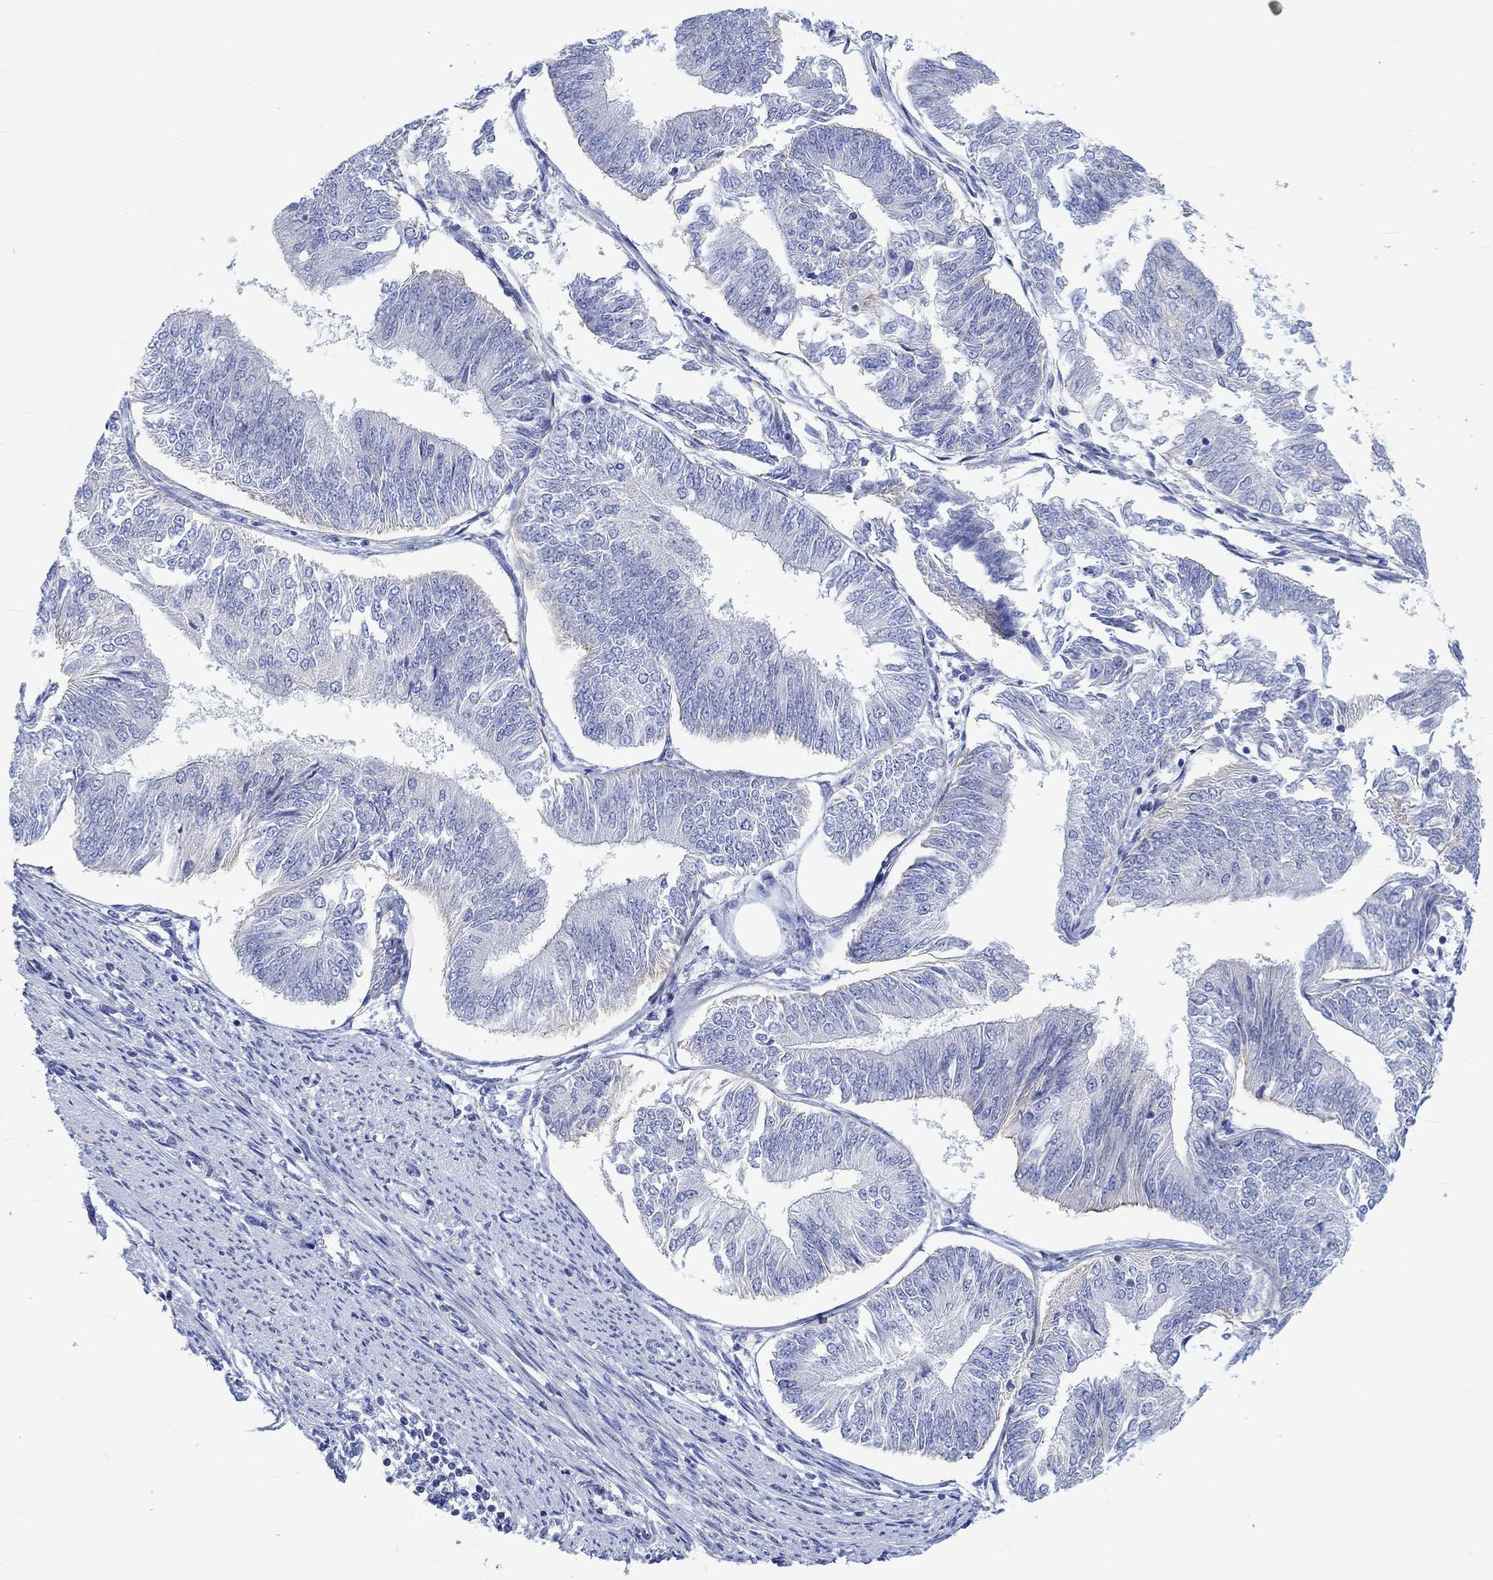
{"staining": {"intensity": "negative", "quantity": "none", "location": "none"}, "tissue": "endometrial cancer", "cell_type": "Tumor cells", "image_type": "cancer", "snomed": [{"axis": "morphology", "description": "Adenocarcinoma, NOS"}, {"axis": "topography", "description": "Endometrium"}], "caption": "Immunohistochemistry micrograph of endometrial cancer stained for a protein (brown), which demonstrates no positivity in tumor cells. Nuclei are stained in blue.", "gene": "REEP6", "patient": {"sex": "female", "age": 58}}